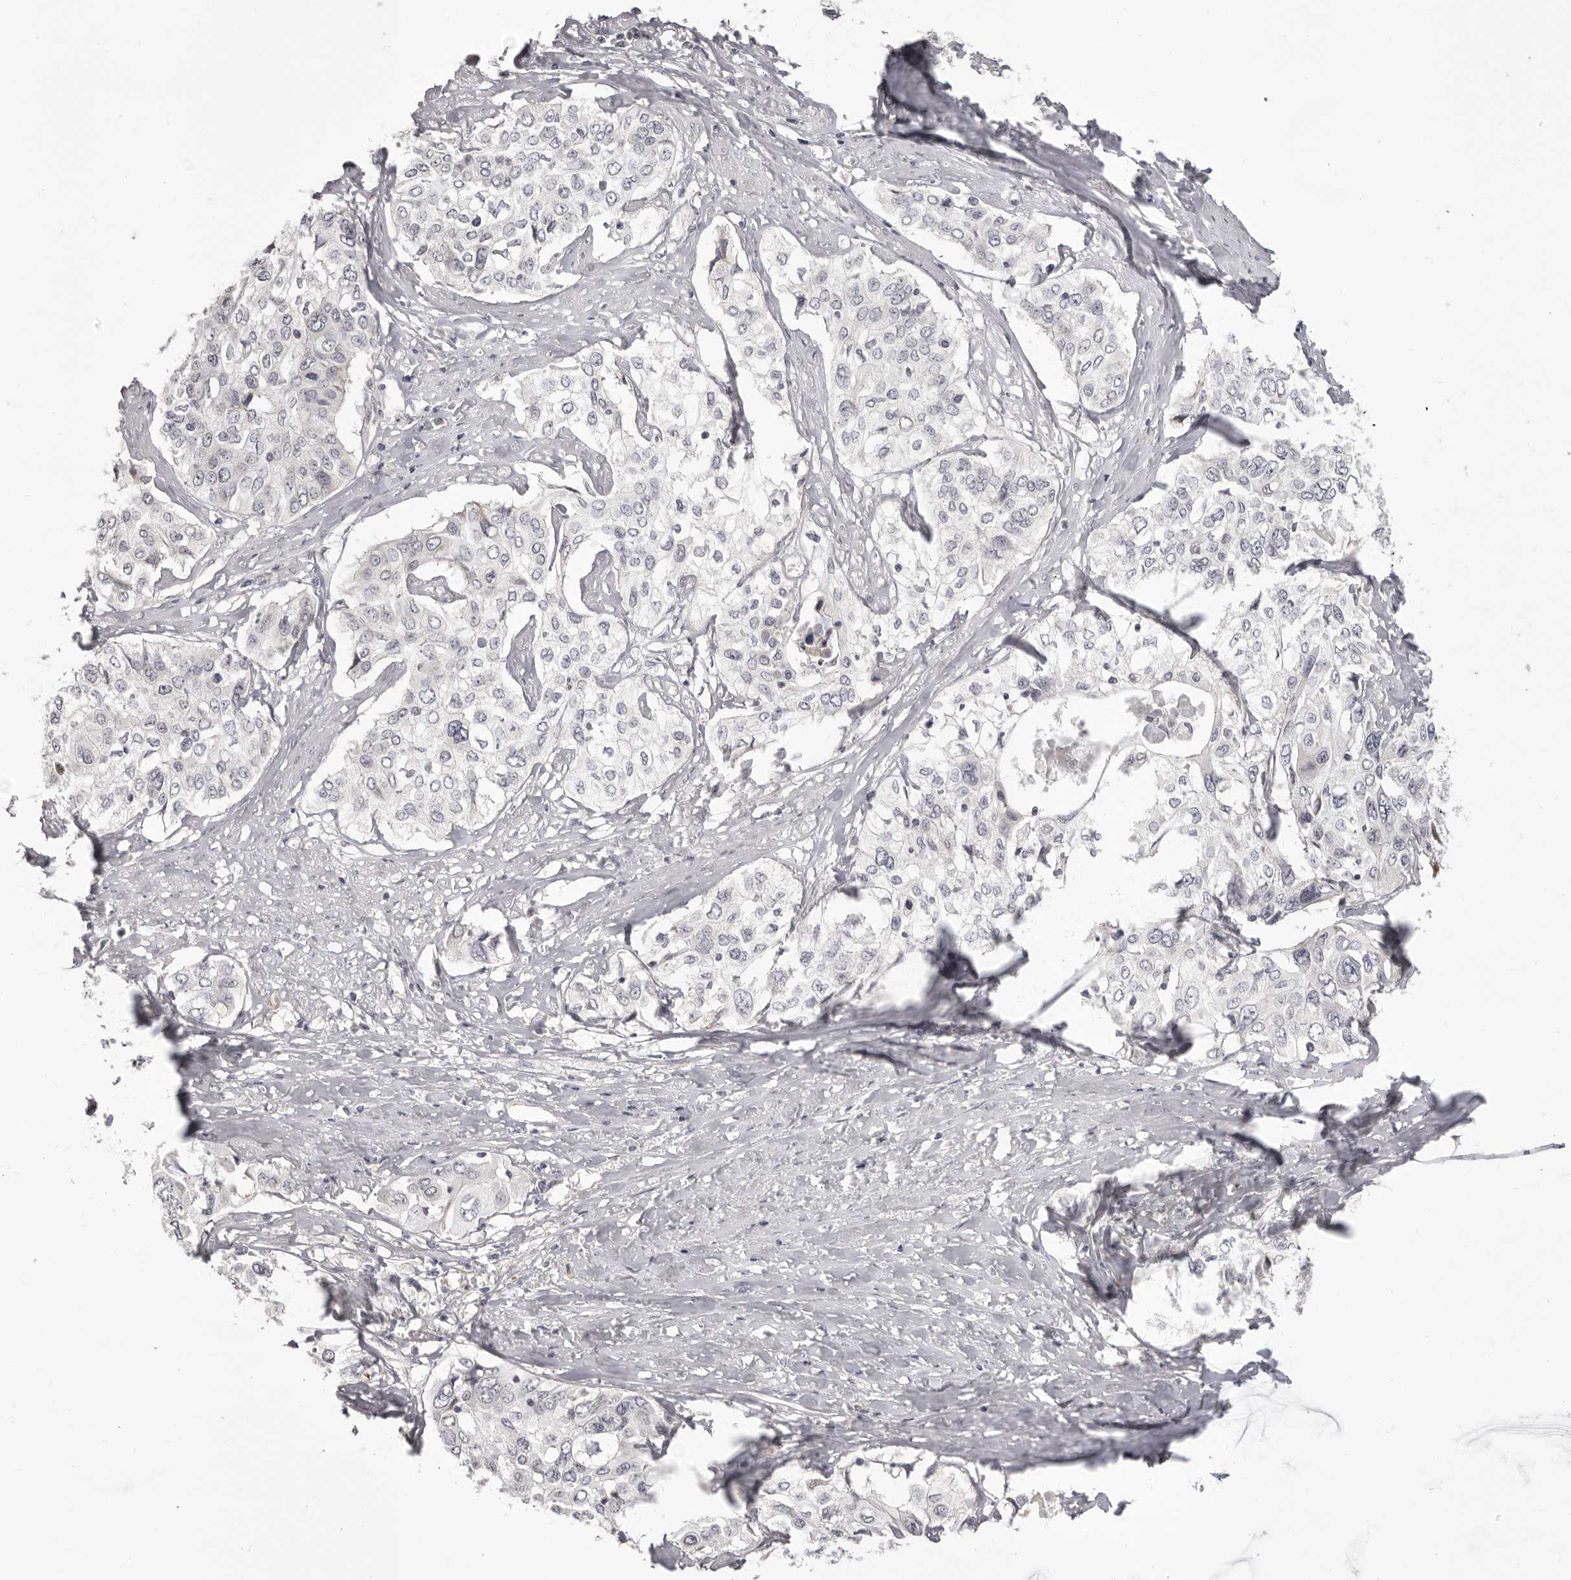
{"staining": {"intensity": "negative", "quantity": "none", "location": "none"}, "tissue": "cervical cancer", "cell_type": "Tumor cells", "image_type": "cancer", "snomed": [{"axis": "morphology", "description": "Squamous cell carcinoma, NOS"}, {"axis": "topography", "description": "Cervix"}], "caption": "There is no significant expression in tumor cells of cervical cancer.", "gene": "OTUD3", "patient": {"sex": "female", "age": 31}}